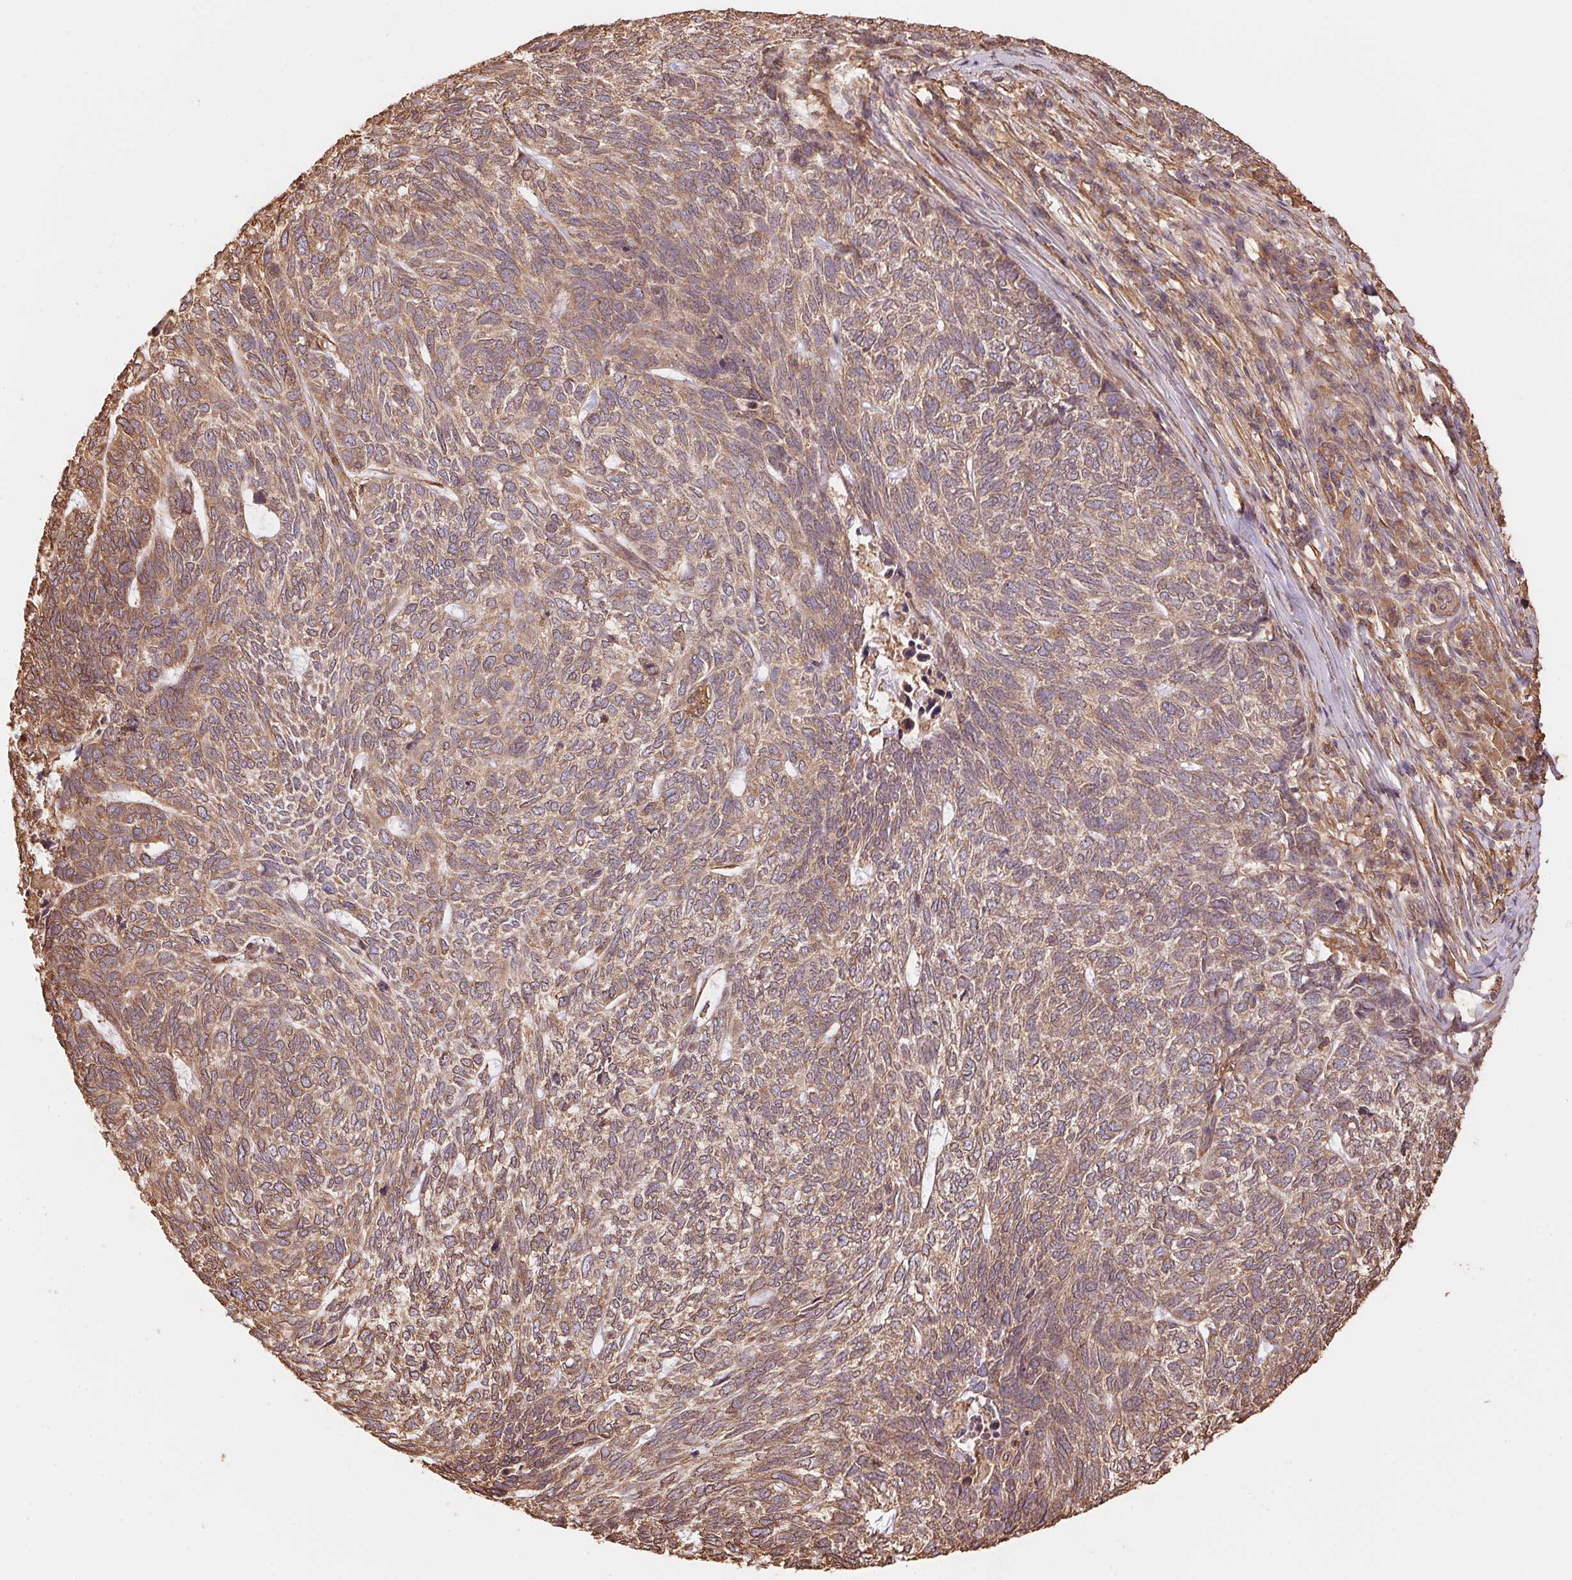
{"staining": {"intensity": "moderate", "quantity": ">75%", "location": "cytoplasmic/membranous"}, "tissue": "skin cancer", "cell_type": "Tumor cells", "image_type": "cancer", "snomed": [{"axis": "morphology", "description": "Basal cell carcinoma"}, {"axis": "topography", "description": "Skin"}], "caption": "Moderate cytoplasmic/membranous positivity for a protein is identified in about >75% of tumor cells of basal cell carcinoma (skin) using immunohistochemistry (IHC).", "gene": "C6orf163", "patient": {"sex": "female", "age": 65}}